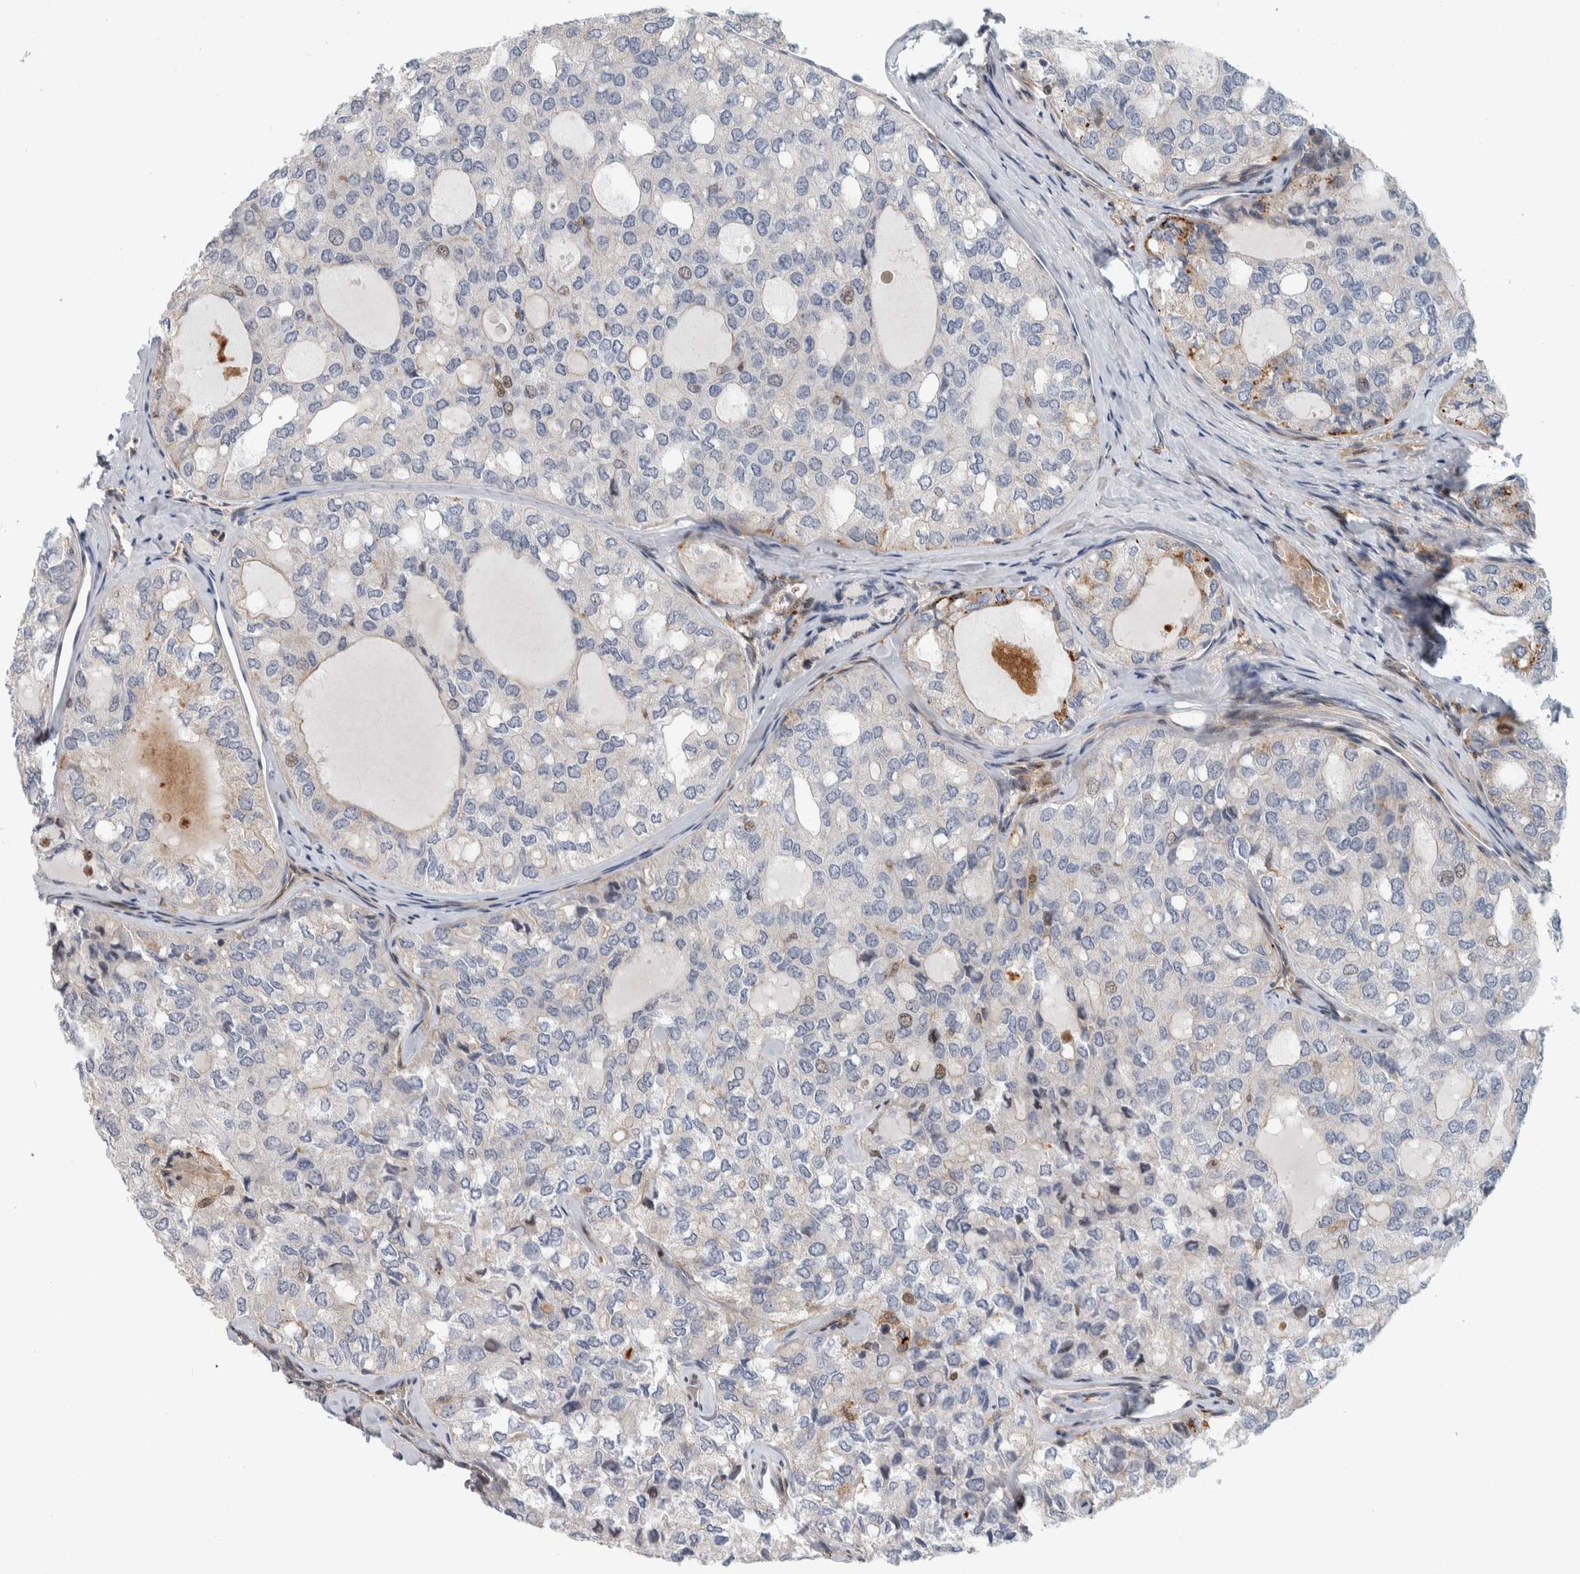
{"staining": {"intensity": "negative", "quantity": "none", "location": "none"}, "tissue": "thyroid cancer", "cell_type": "Tumor cells", "image_type": "cancer", "snomed": [{"axis": "morphology", "description": "Follicular adenoma carcinoma, NOS"}, {"axis": "topography", "description": "Thyroid gland"}], "caption": "The immunohistochemistry (IHC) photomicrograph has no significant expression in tumor cells of thyroid follicular adenoma carcinoma tissue.", "gene": "MSL1", "patient": {"sex": "male", "age": 75}}